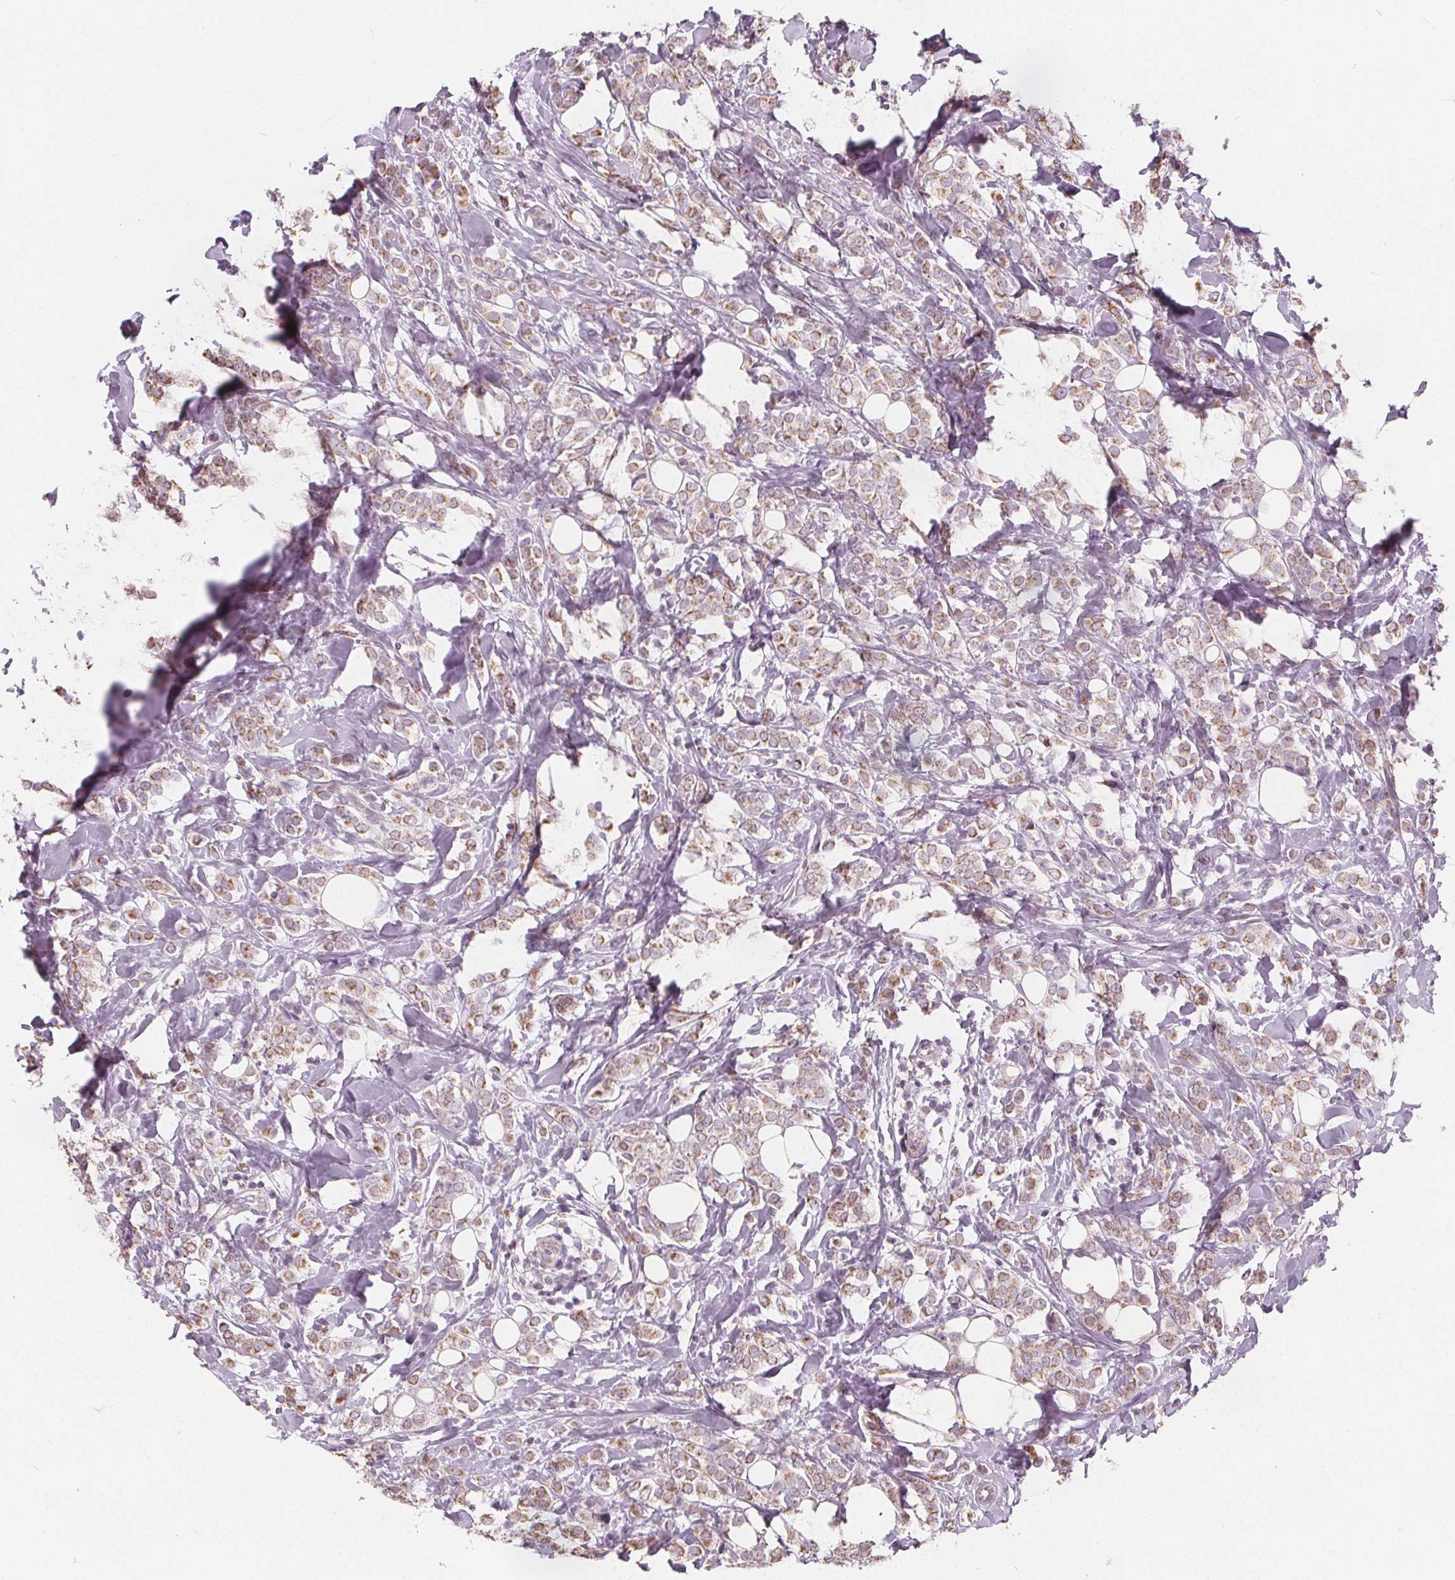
{"staining": {"intensity": "weak", "quantity": ">75%", "location": "cytoplasmic/membranous"}, "tissue": "breast cancer", "cell_type": "Tumor cells", "image_type": "cancer", "snomed": [{"axis": "morphology", "description": "Lobular carcinoma"}, {"axis": "topography", "description": "Breast"}], "caption": "Immunohistochemical staining of breast cancer demonstrates weak cytoplasmic/membranous protein staining in approximately >75% of tumor cells.", "gene": "NUP210L", "patient": {"sex": "female", "age": 49}}